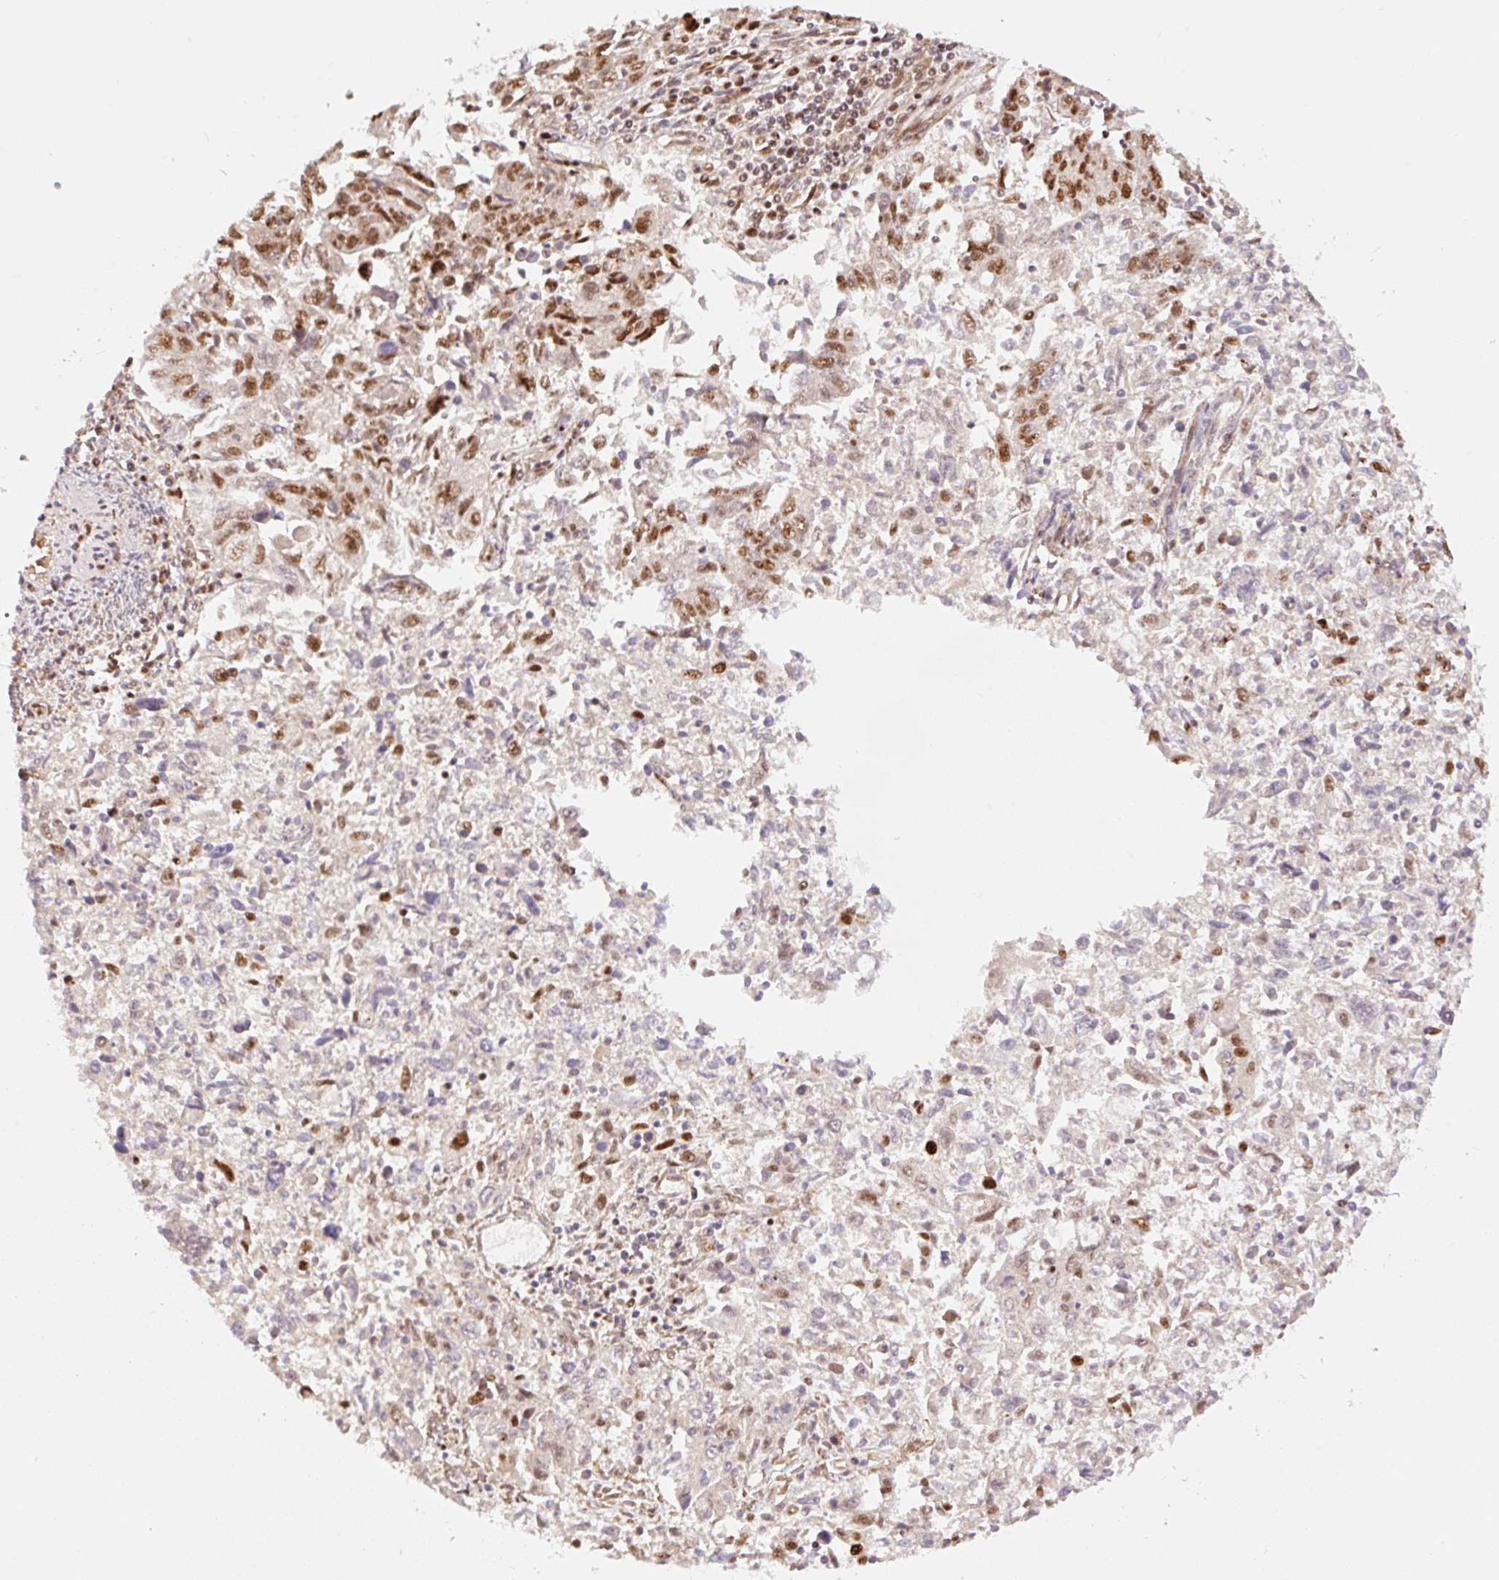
{"staining": {"intensity": "moderate", "quantity": "25%-75%", "location": "nuclear"}, "tissue": "endometrial cancer", "cell_type": "Tumor cells", "image_type": "cancer", "snomed": [{"axis": "morphology", "description": "Adenocarcinoma, NOS"}, {"axis": "topography", "description": "Endometrium"}], "caption": "Approximately 25%-75% of tumor cells in human endometrial cancer (adenocarcinoma) demonstrate moderate nuclear protein staining as visualized by brown immunohistochemical staining.", "gene": "INTS8", "patient": {"sex": "female", "age": 42}}